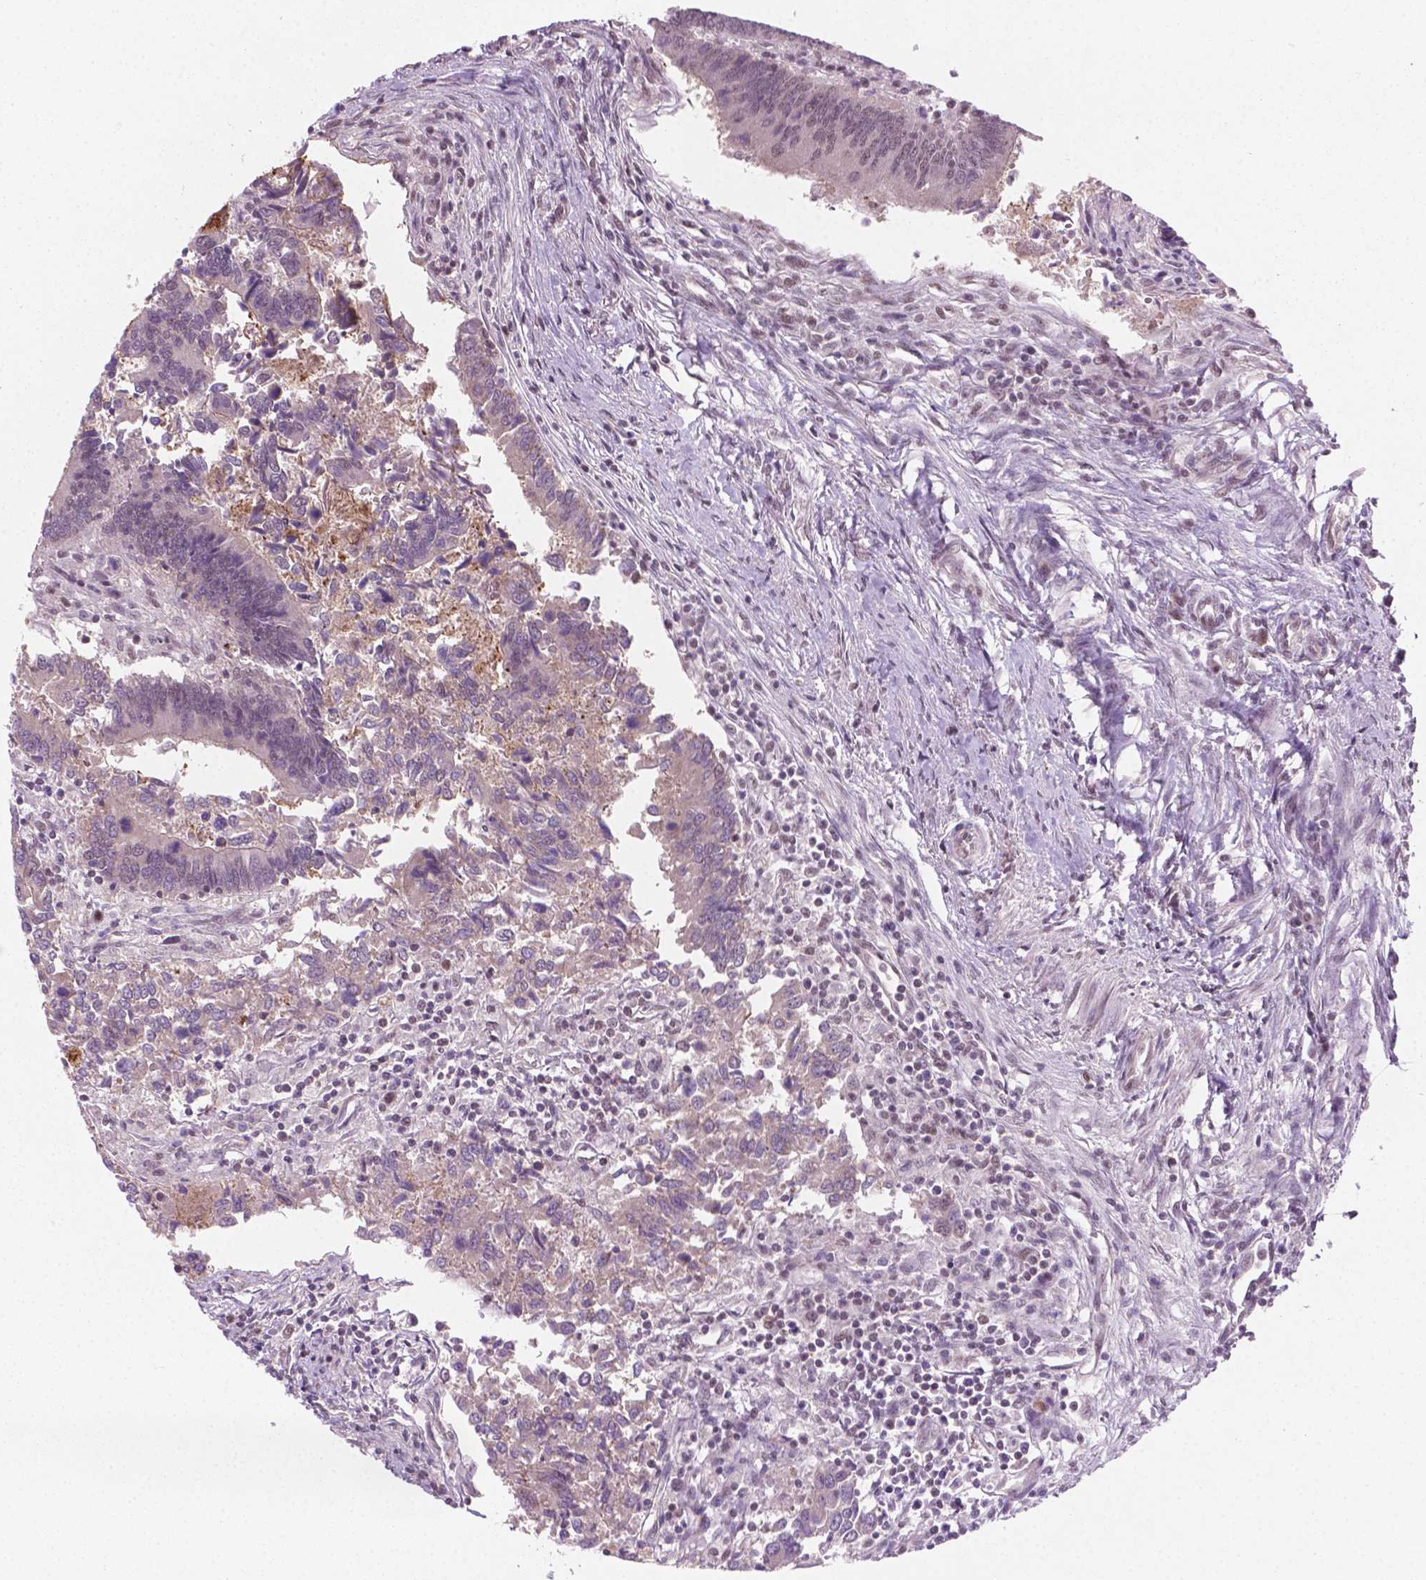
{"staining": {"intensity": "weak", "quantity": "25%-75%", "location": "nuclear"}, "tissue": "colorectal cancer", "cell_type": "Tumor cells", "image_type": "cancer", "snomed": [{"axis": "morphology", "description": "Adenocarcinoma, NOS"}, {"axis": "topography", "description": "Colon"}], "caption": "Protein expression by immunohistochemistry shows weak nuclear expression in approximately 25%-75% of tumor cells in adenocarcinoma (colorectal).", "gene": "PHAX", "patient": {"sex": "female", "age": 67}}